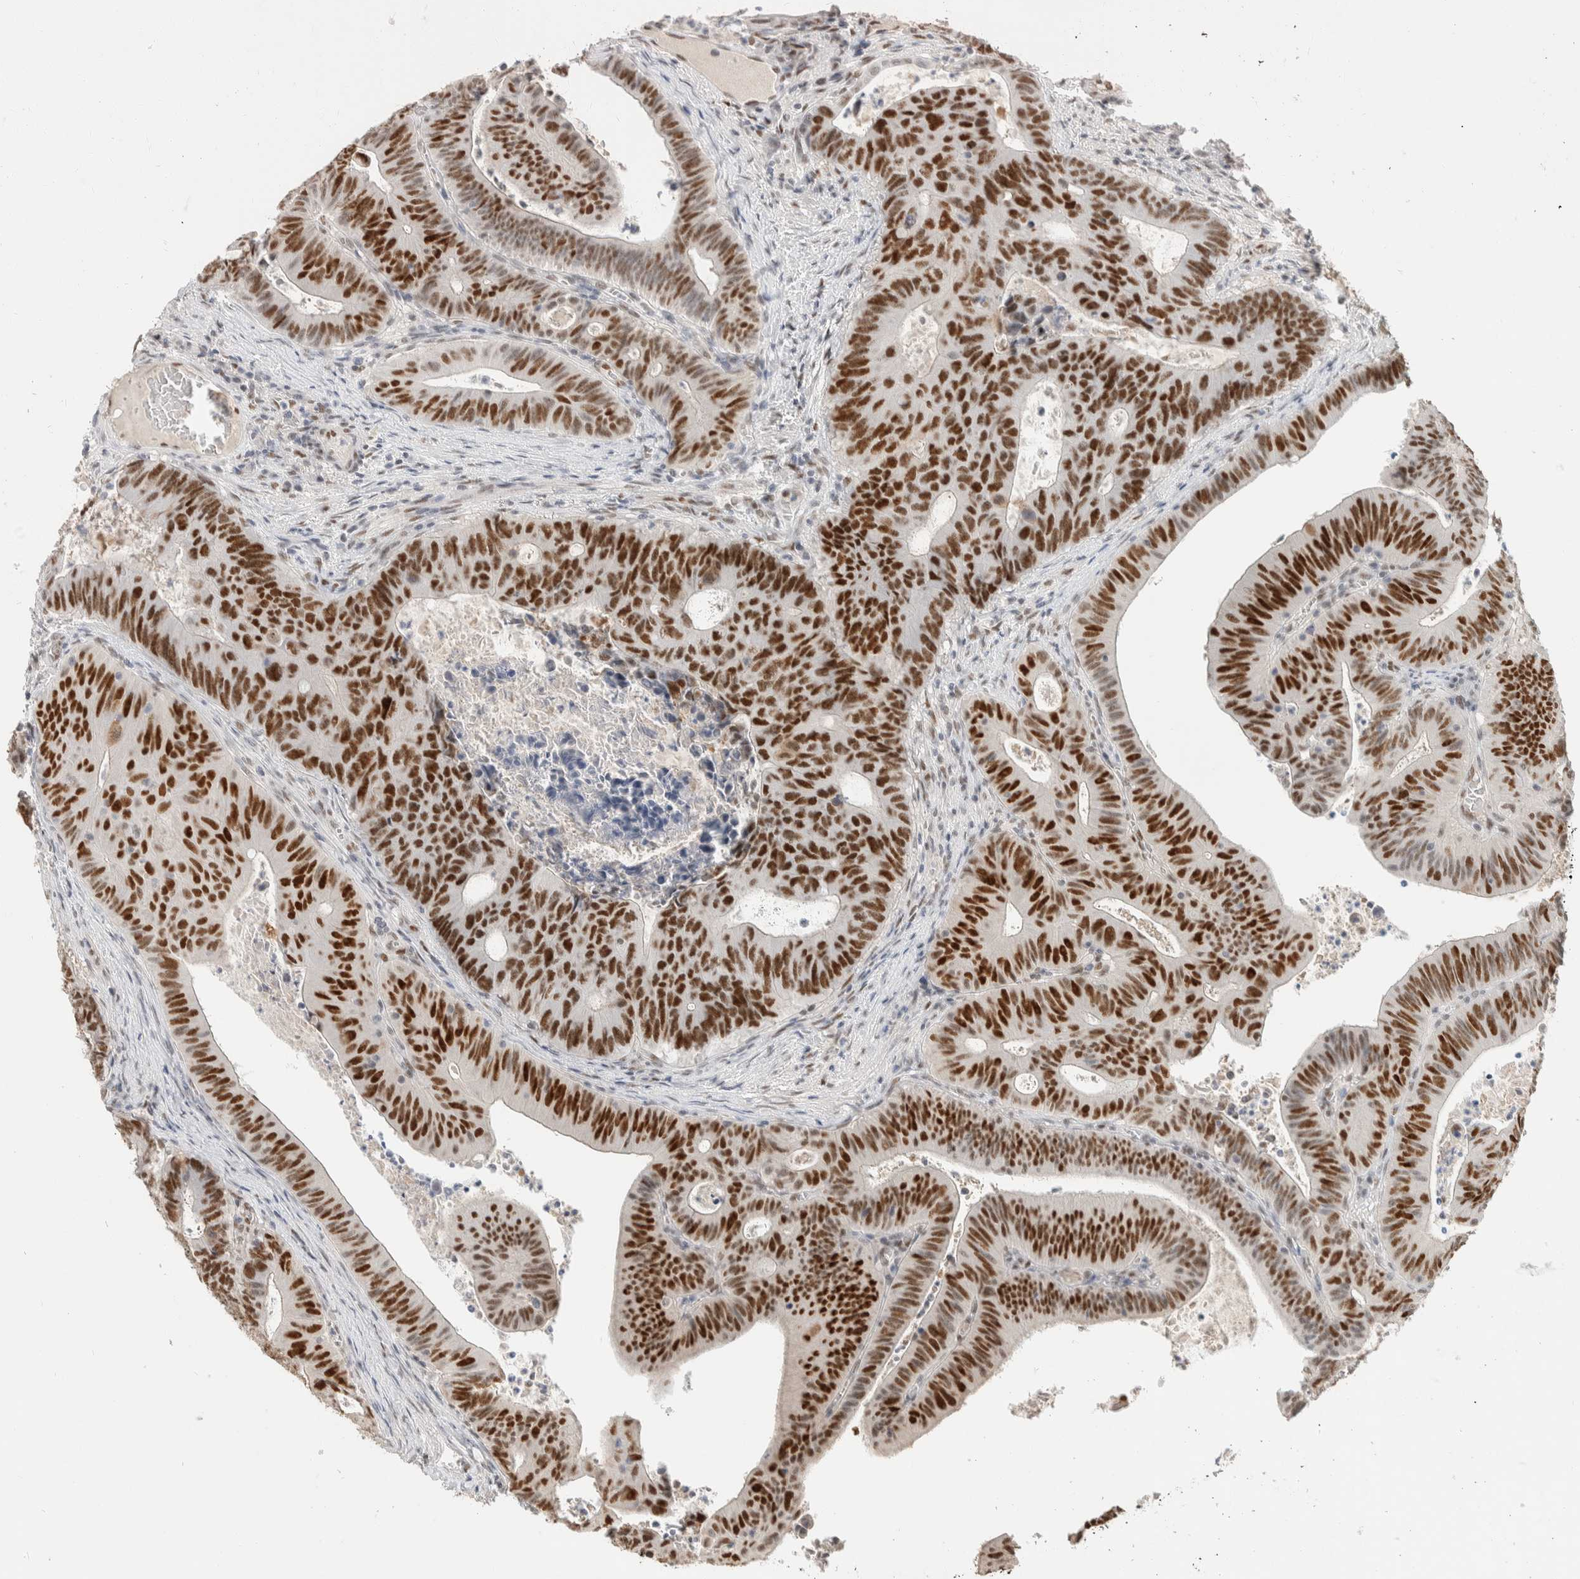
{"staining": {"intensity": "strong", "quantity": ">75%", "location": "nuclear"}, "tissue": "colorectal cancer", "cell_type": "Tumor cells", "image_type": "cancer", "snomed": [{"axis": "morphology", "description": "Adenocarcinoma, NOS"}, {"axis": "topography", "description": "Colon"}], "caption": "Colorectal adenocarcinoma tissue reveals strong nuclear expression in approximately >75% of tumor cells", "gene": "PUS7", "patient": {"sex": "male", "age": 87}}